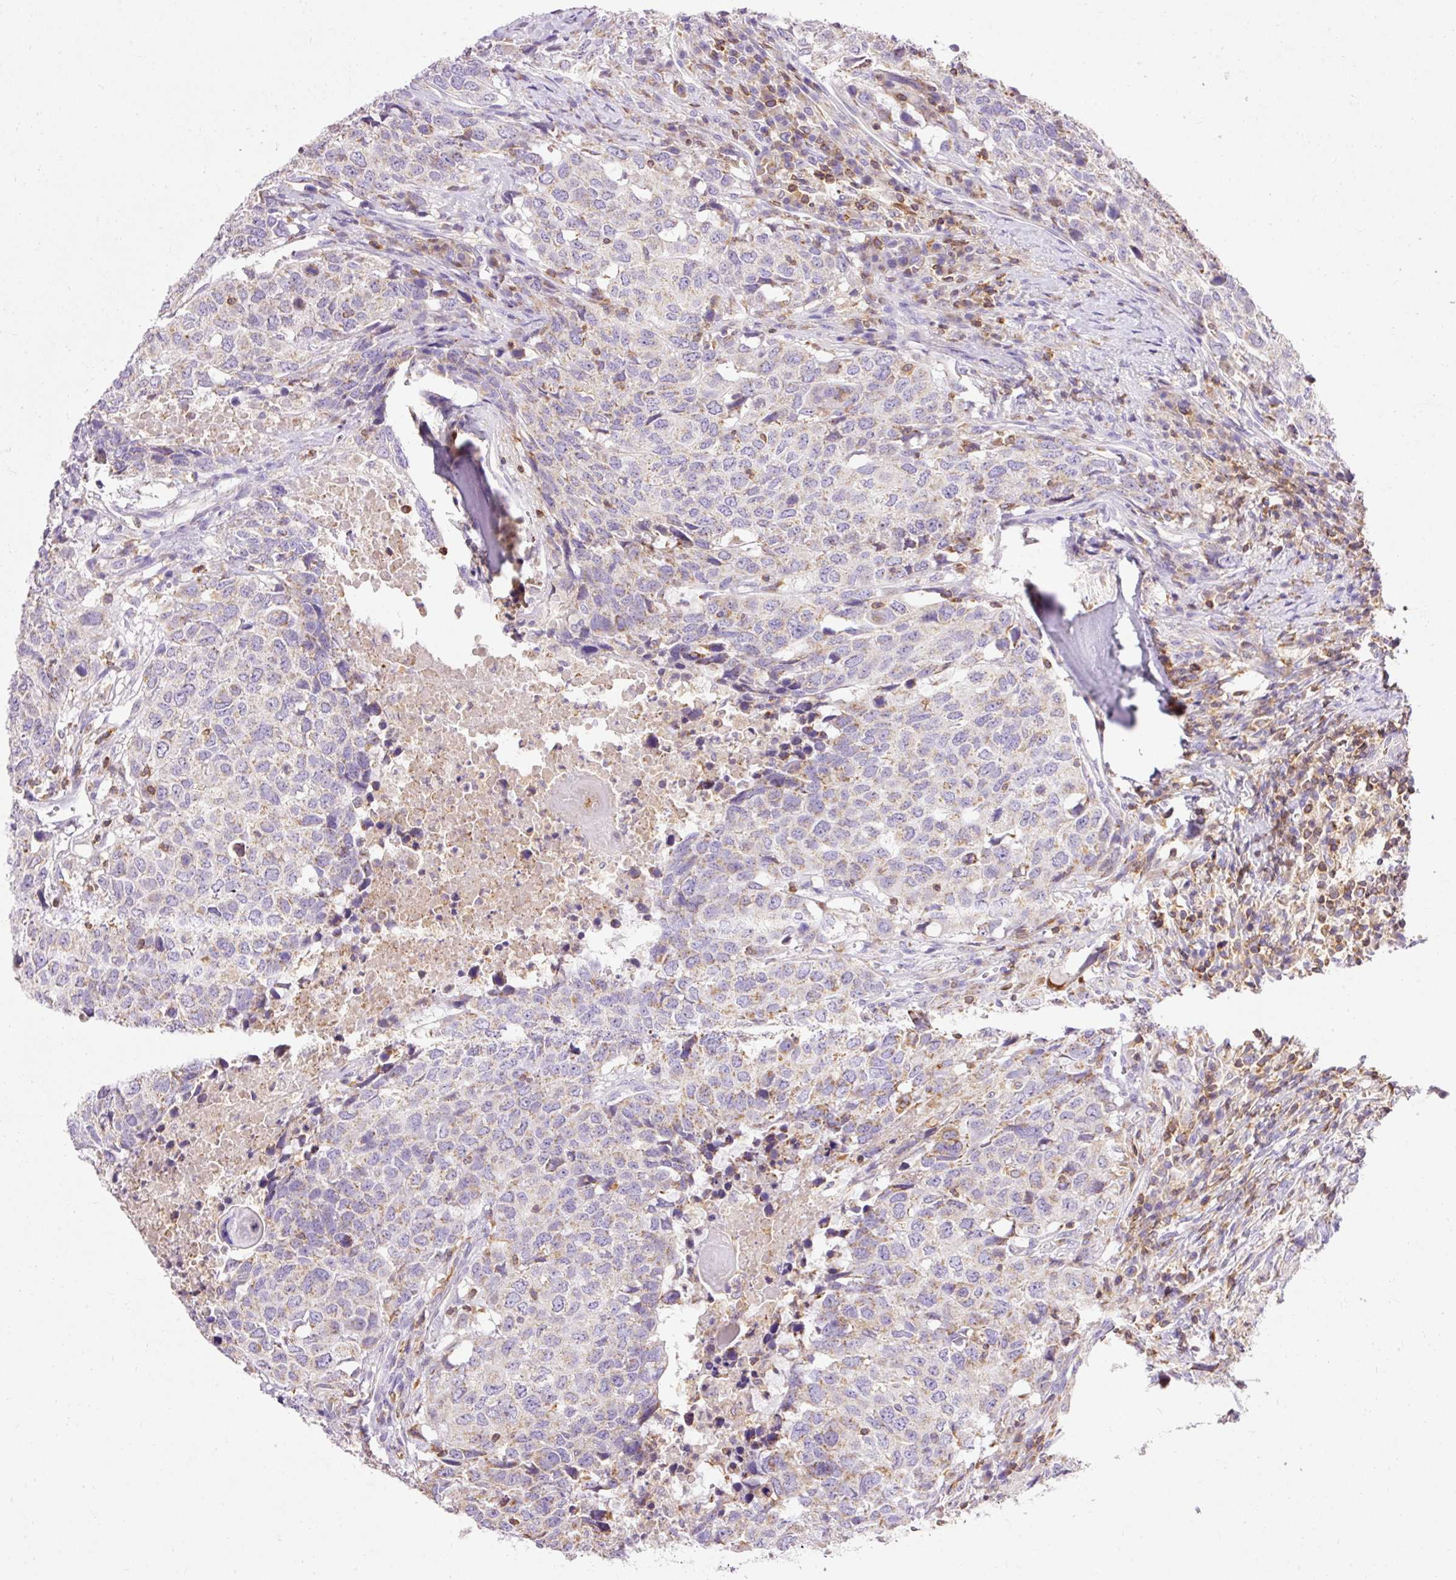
{"staining": {"intensity": "weak", "quantity": "25%-75%", "location": "cytoplasmic/membranous"}, "tissue": "head and neck cancer", "cell_type": "Tumor cells", "image_type": "cancer", "snomed": [{"axis": "morphology", "description": "Normal tissue, NOS"}, {"axis": "morphology", "description": "Squamous cell carcinoma, NOS"}, {"axis": "topography", "description": "Skeletal muscle"}, {"axis": "topography", "description": "Vascular tissue"}, {"axis": "topography", "description": "Peripheral nerve tissue"}, {"axis": "topography", "description": "Head-Neck"}], "caption": "Head and neck cancer stained for a protein (brown) displays weak cytoplasmic/membranous positive staining in approximately 25%-75% of tumor cells.", "gene": "IMMT", "patient": {"sex": "male", "age": 66}}